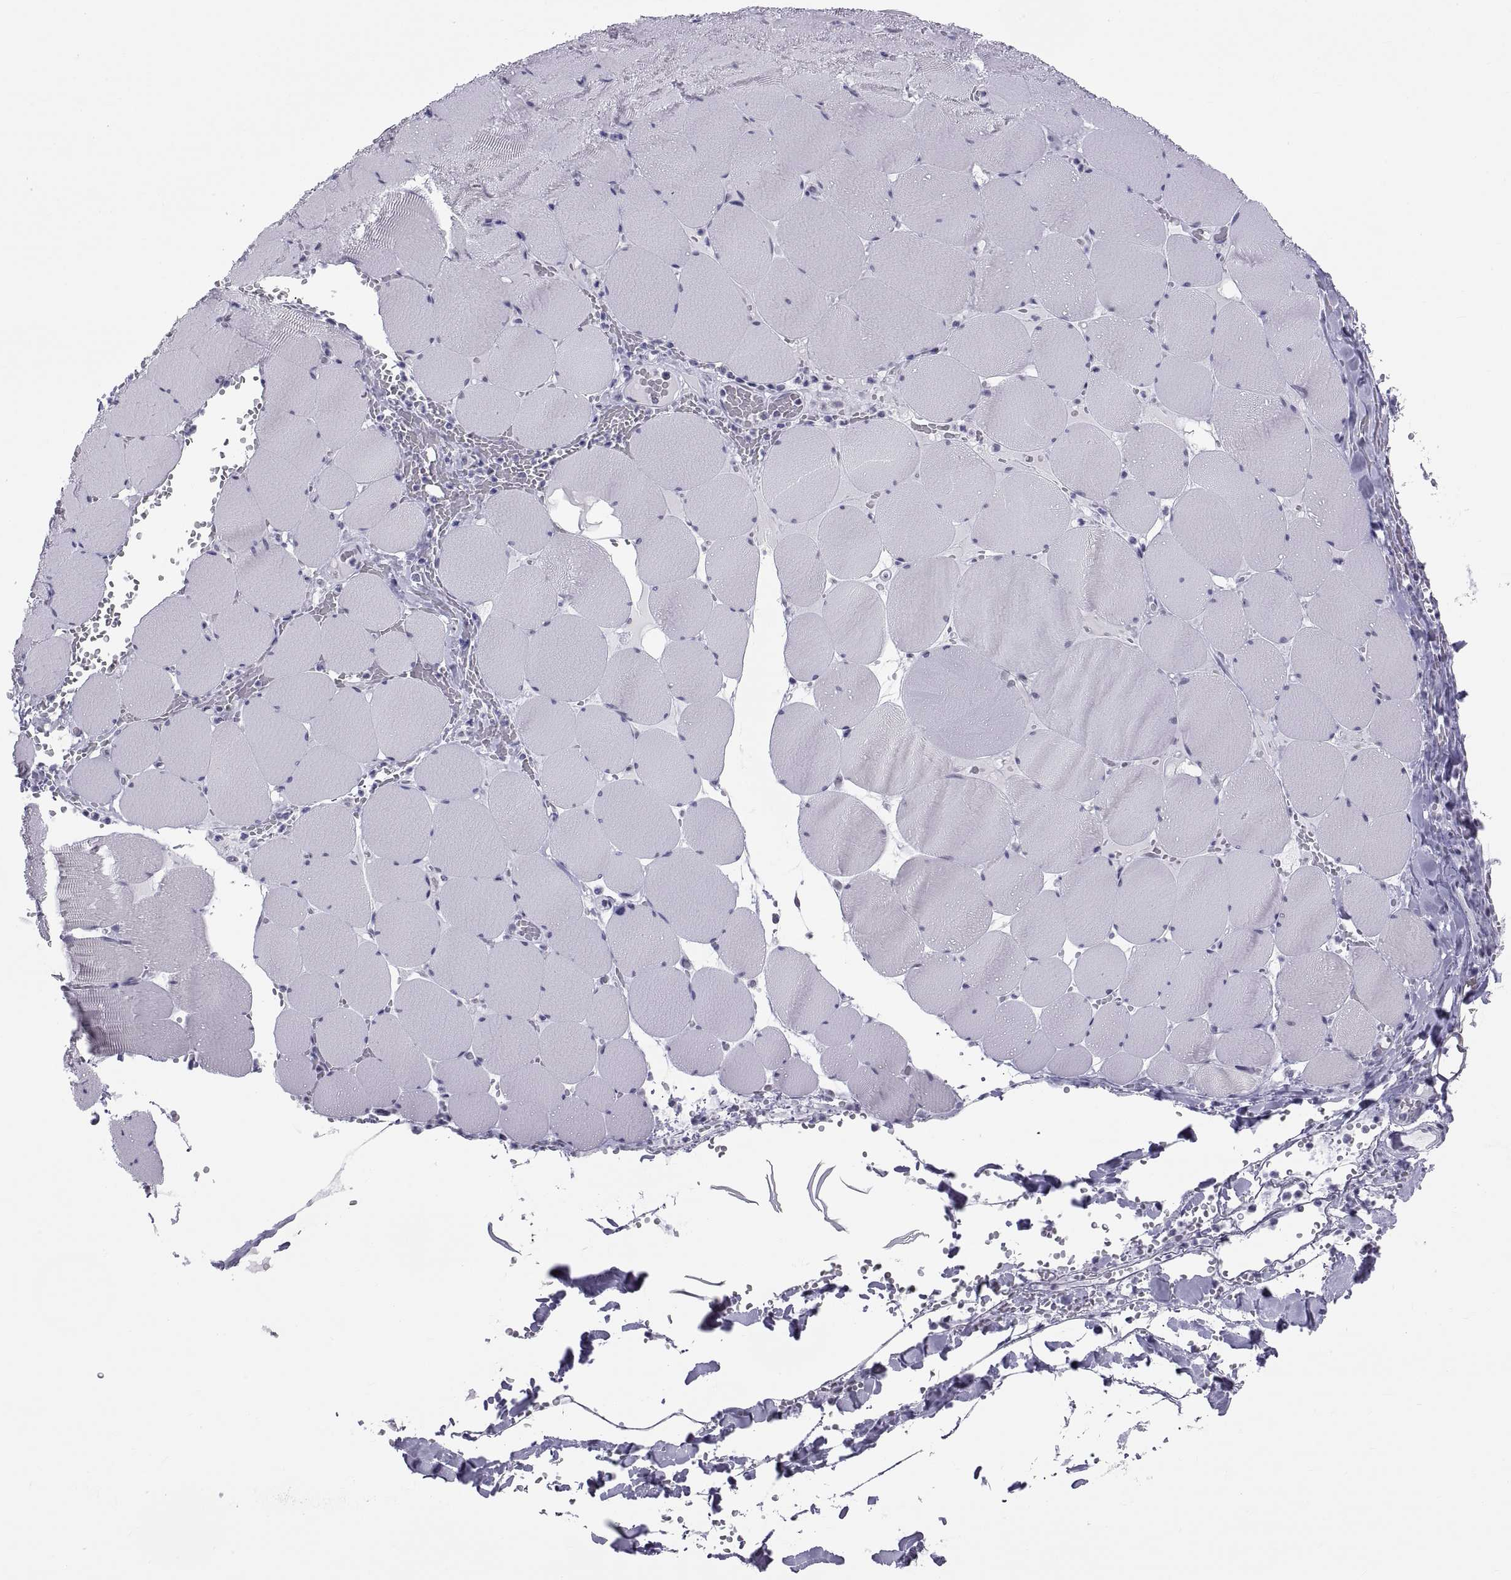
{"staining": {"intensity": "negative", "quantity": "none", "location": "none"}, "tissue": "skeletal muscle", "cell_type": "Myocytes", "image_type": "normal", "snomed": [{"axis": "morphology", "description": "Normal tissue, NOS"}, {"axis": "morphology", "description": "Malignant melanoma, Metastatic site"}, {"axis": "topography", "description": "Skeletal muscle"}], "caption": "Protein analysis of benign skeletal muscle demonstrates no significant positivity in myocytes.", "gene": "NEUROD6", "patient": {"sex": "male", "age": 50}}